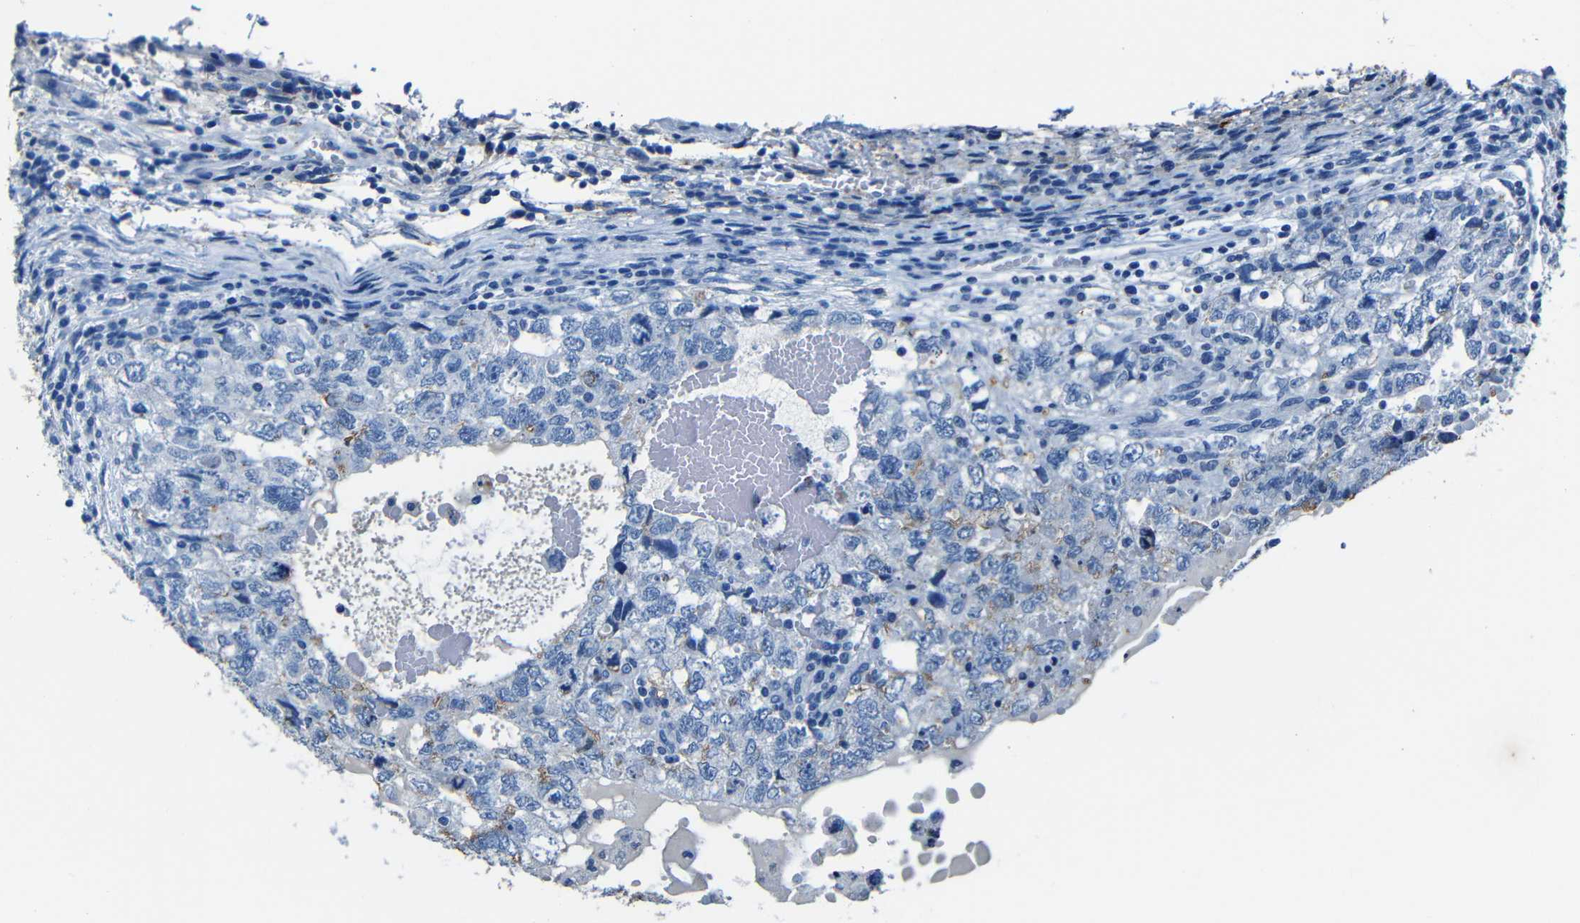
{"staining": {"intensity": "weak", "quantity": "<25%", "location": "cytoplasmic/membranous"}, "tissue": "testis cancer", "cell_type": "Tumor cells", "image_type": "cancer", "snomed": [{"axis": "morphology", "description": "Carcinoma, Embryonal, NOS"}, {"axis": "topography", "description": "Testis"}], "caption": "IHC of embryonal carcinoma (testis) reveals no staining in tumor cells. The staining is performed using DAB (3,3'-diaminobenzidine) brown chromogen with nuclei counter-stained in using hematoxylin.", "gene": "CLDN11", "patient": {"sex": "male", "age": 36}}